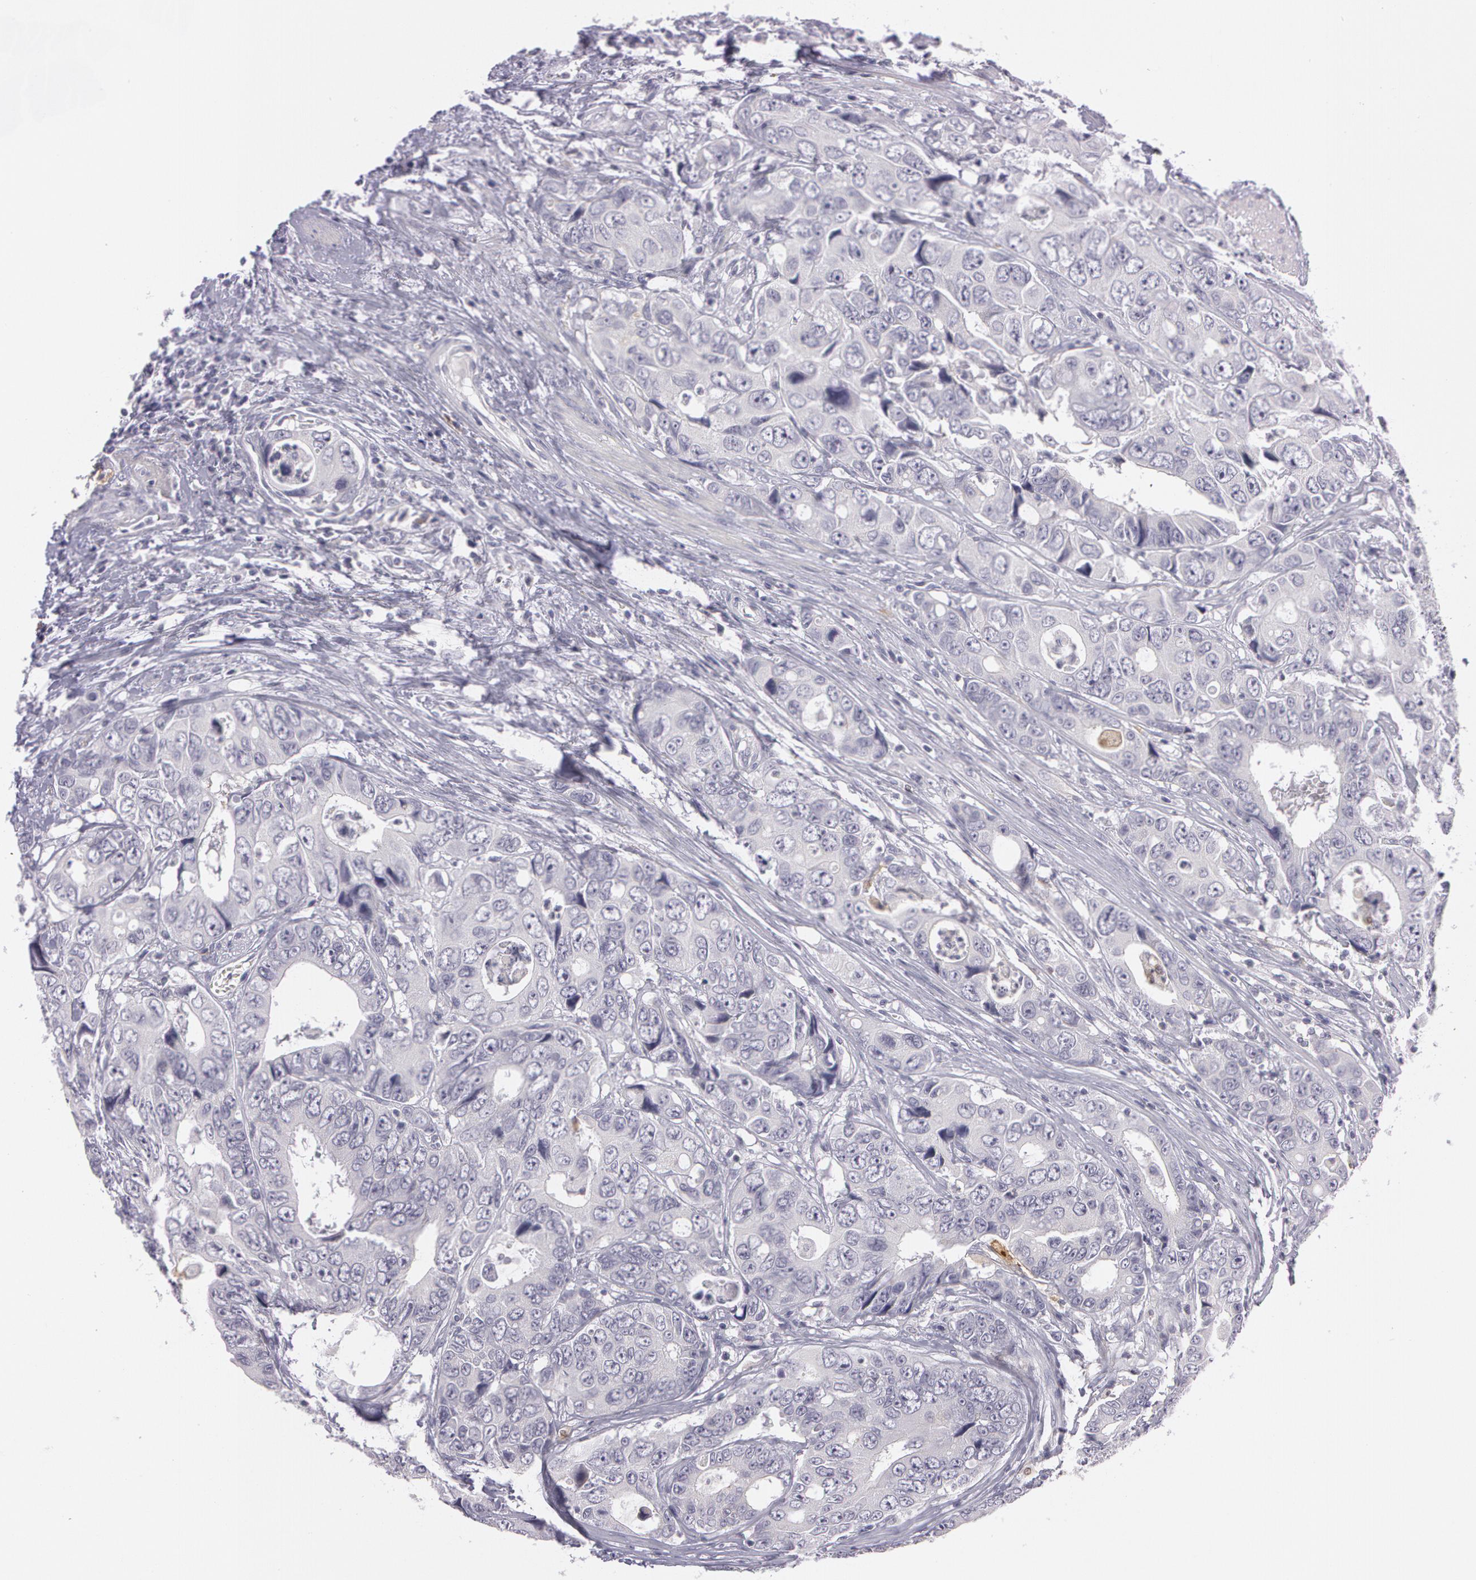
{"staining": {"intensity": "negative", "quantity": "none", "location": "none"}, "tissue": "colorectal cancer", "cell_type": "Tumor cells", "image_type": "cancer", "snomed": [{"axis": "morphology", "description": "Adenocarcinoma, NOS"}, {"axis": "topography", "description": "Rectum"}], "caption": "An immunohistochemistry image of colorectal cancer is shown. There is no staining in tumor cells of colorectal cancer.", "gene": "IL1RN", "patient": {"sex": "female", "age": 67}}